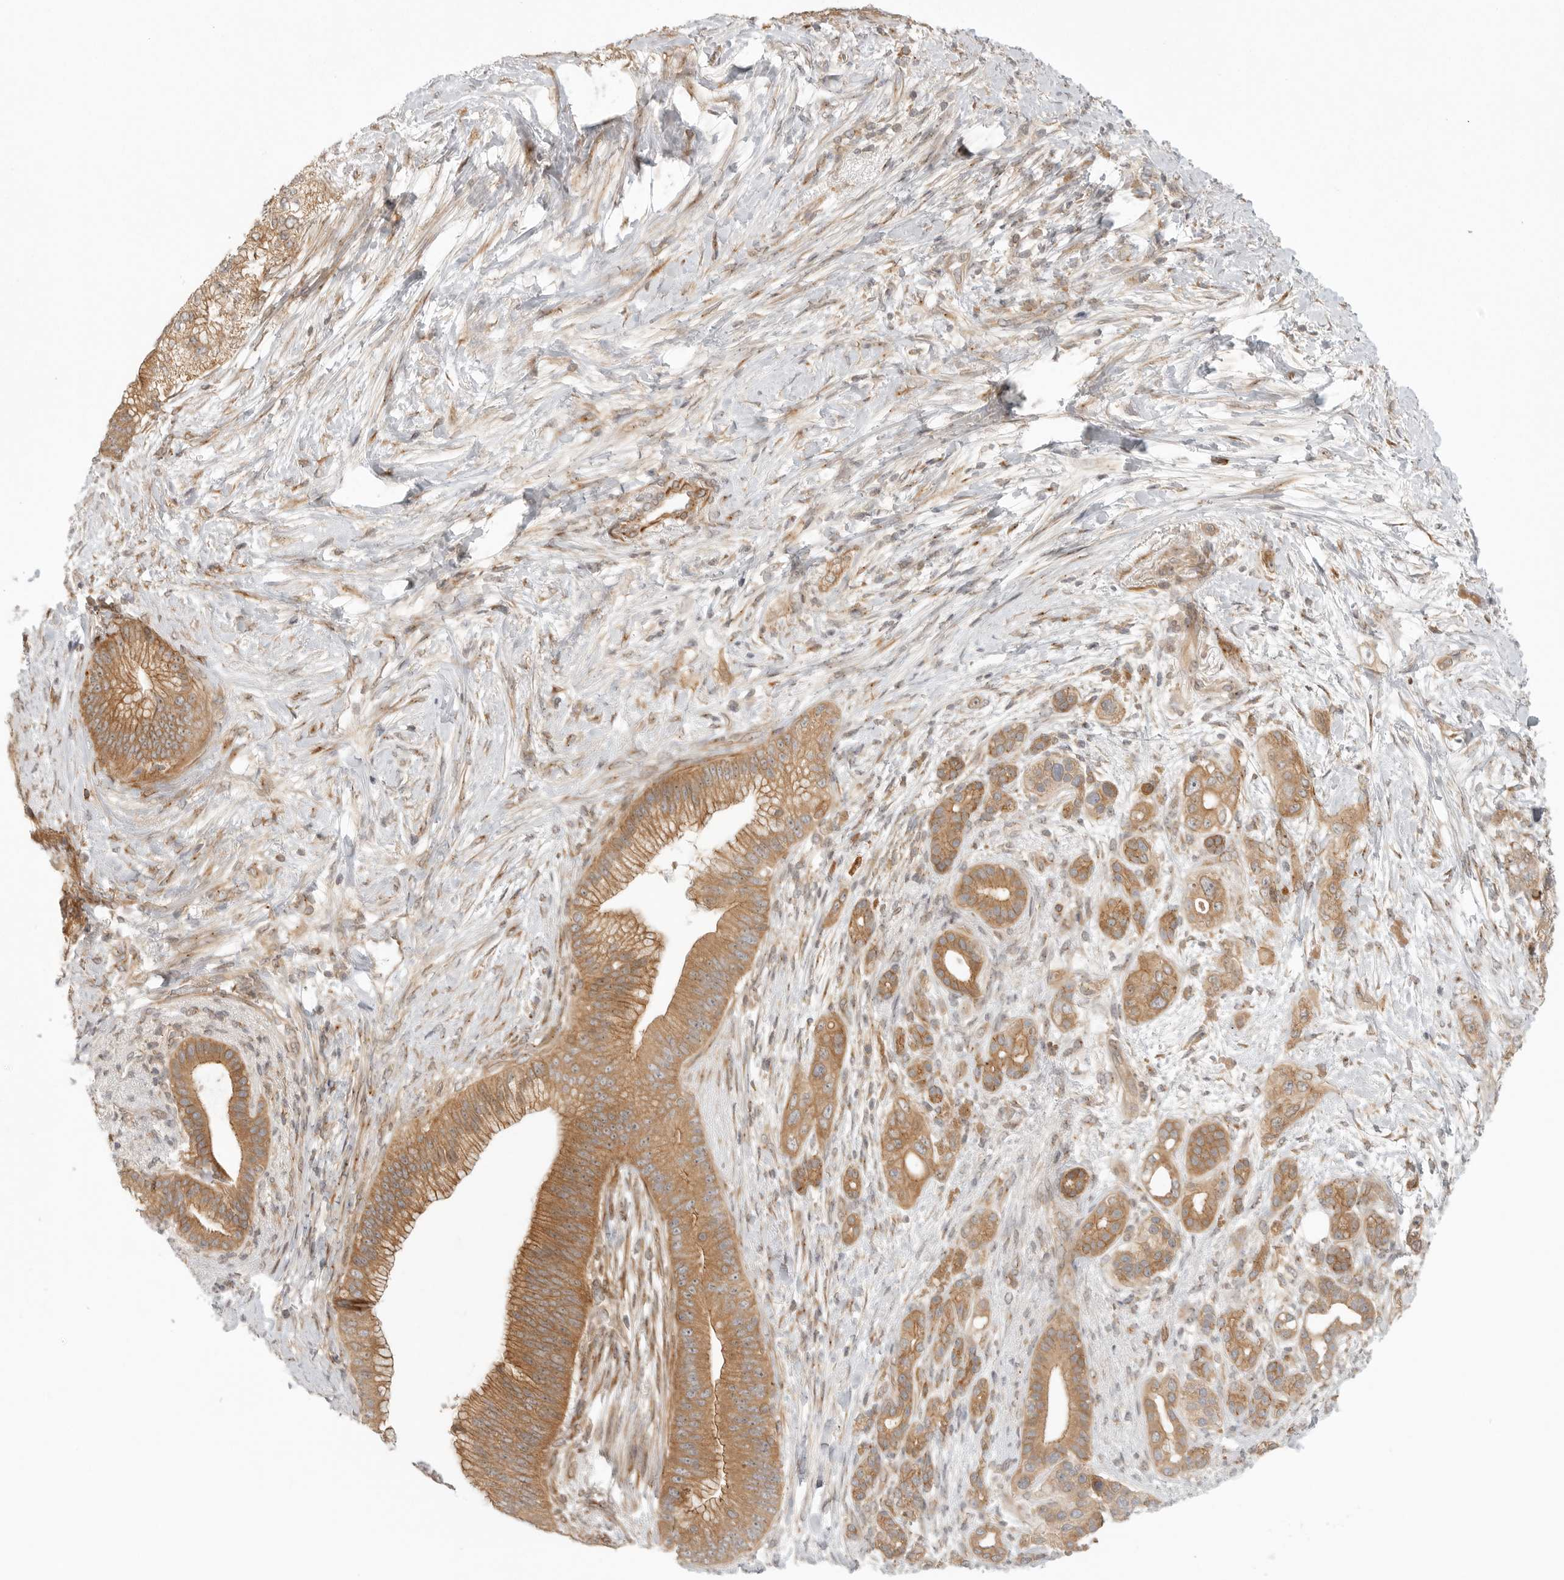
{"staining": {"intensity": "moderate", "quantity": ">75%", "location": "cytoplasmic/membranous"}, "tissue": "pancreatic cancer", "cell_type": "Tumor cells", "image_type": "cancer", "snomed": [{"axis": "morphology", "description": "Adenocarcinoma, NOS"}, {"axis": "topography", "description": "Pancreas"}], "caption": "This micrograph exhibits pancreatic adenocarcinoma stained with immunohistochemistry to label a protein in brown. The cytoplasmic/membranous of tumor cells show moderate positivity for the protein. Nuclei are counter-stained blue.", "gene": "CCPG1", "patient": {"sex": "male", "age": 53}}